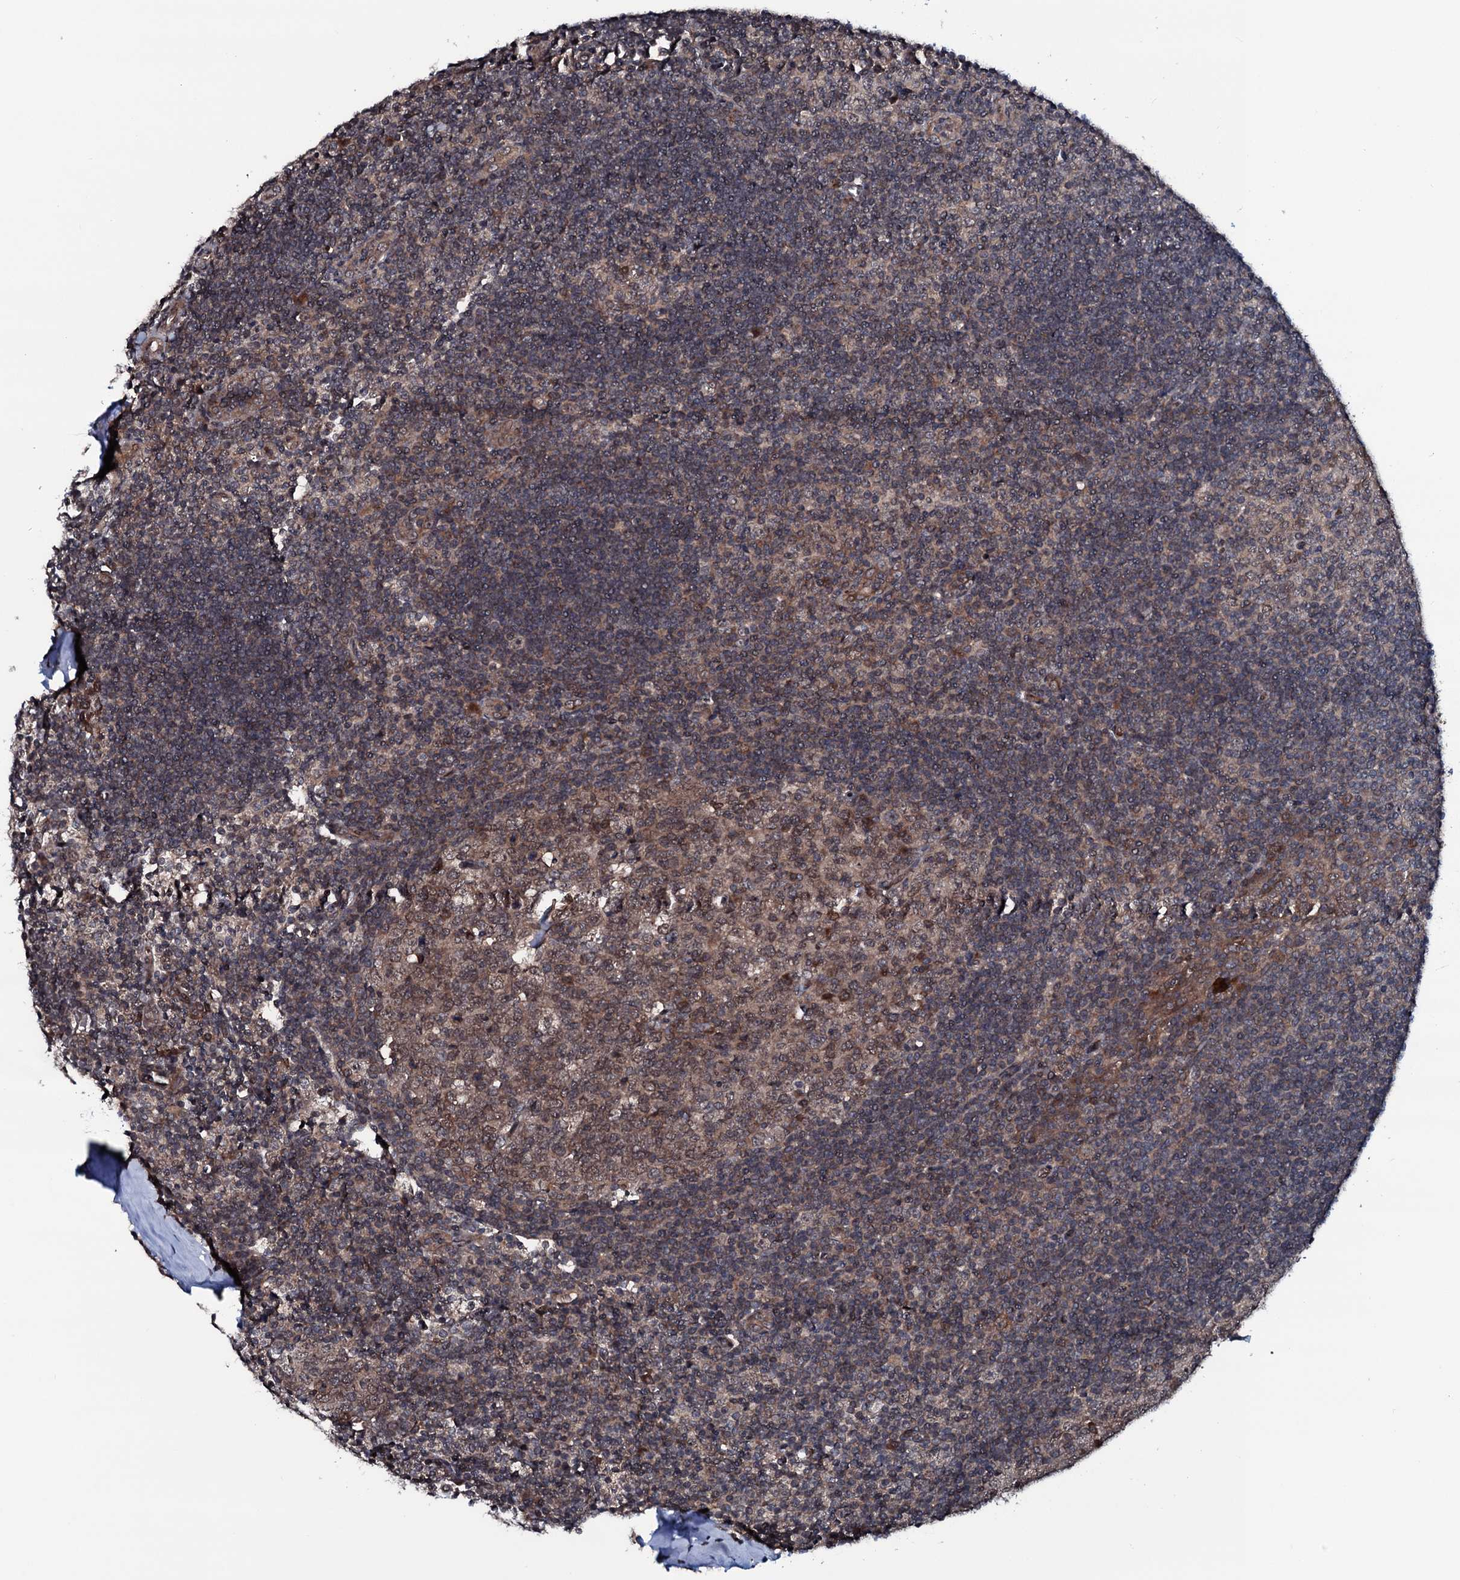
{"staining": {"intensity": "moderate", "quantity": ">75%", "location": "cytoplasmic/membranous,nuclear"}, "tissue": "tonsil", "cell_type": "Germinal center cells", "image_type": "normal", "snomed": [{"axis": "morphology", "description": "Normal tissue, NOS"}, {"axis": "topography", "description": "Tonsil"}], "caption": "Immunohistochemical staining of normal tonsil demonstrates moderate cytoplasmic/membranous,nuclear protein expression in approximately >75% of germinal center cells.", "gene": "OGFOD2", "patient": {"sex": "male", "age": 27}}